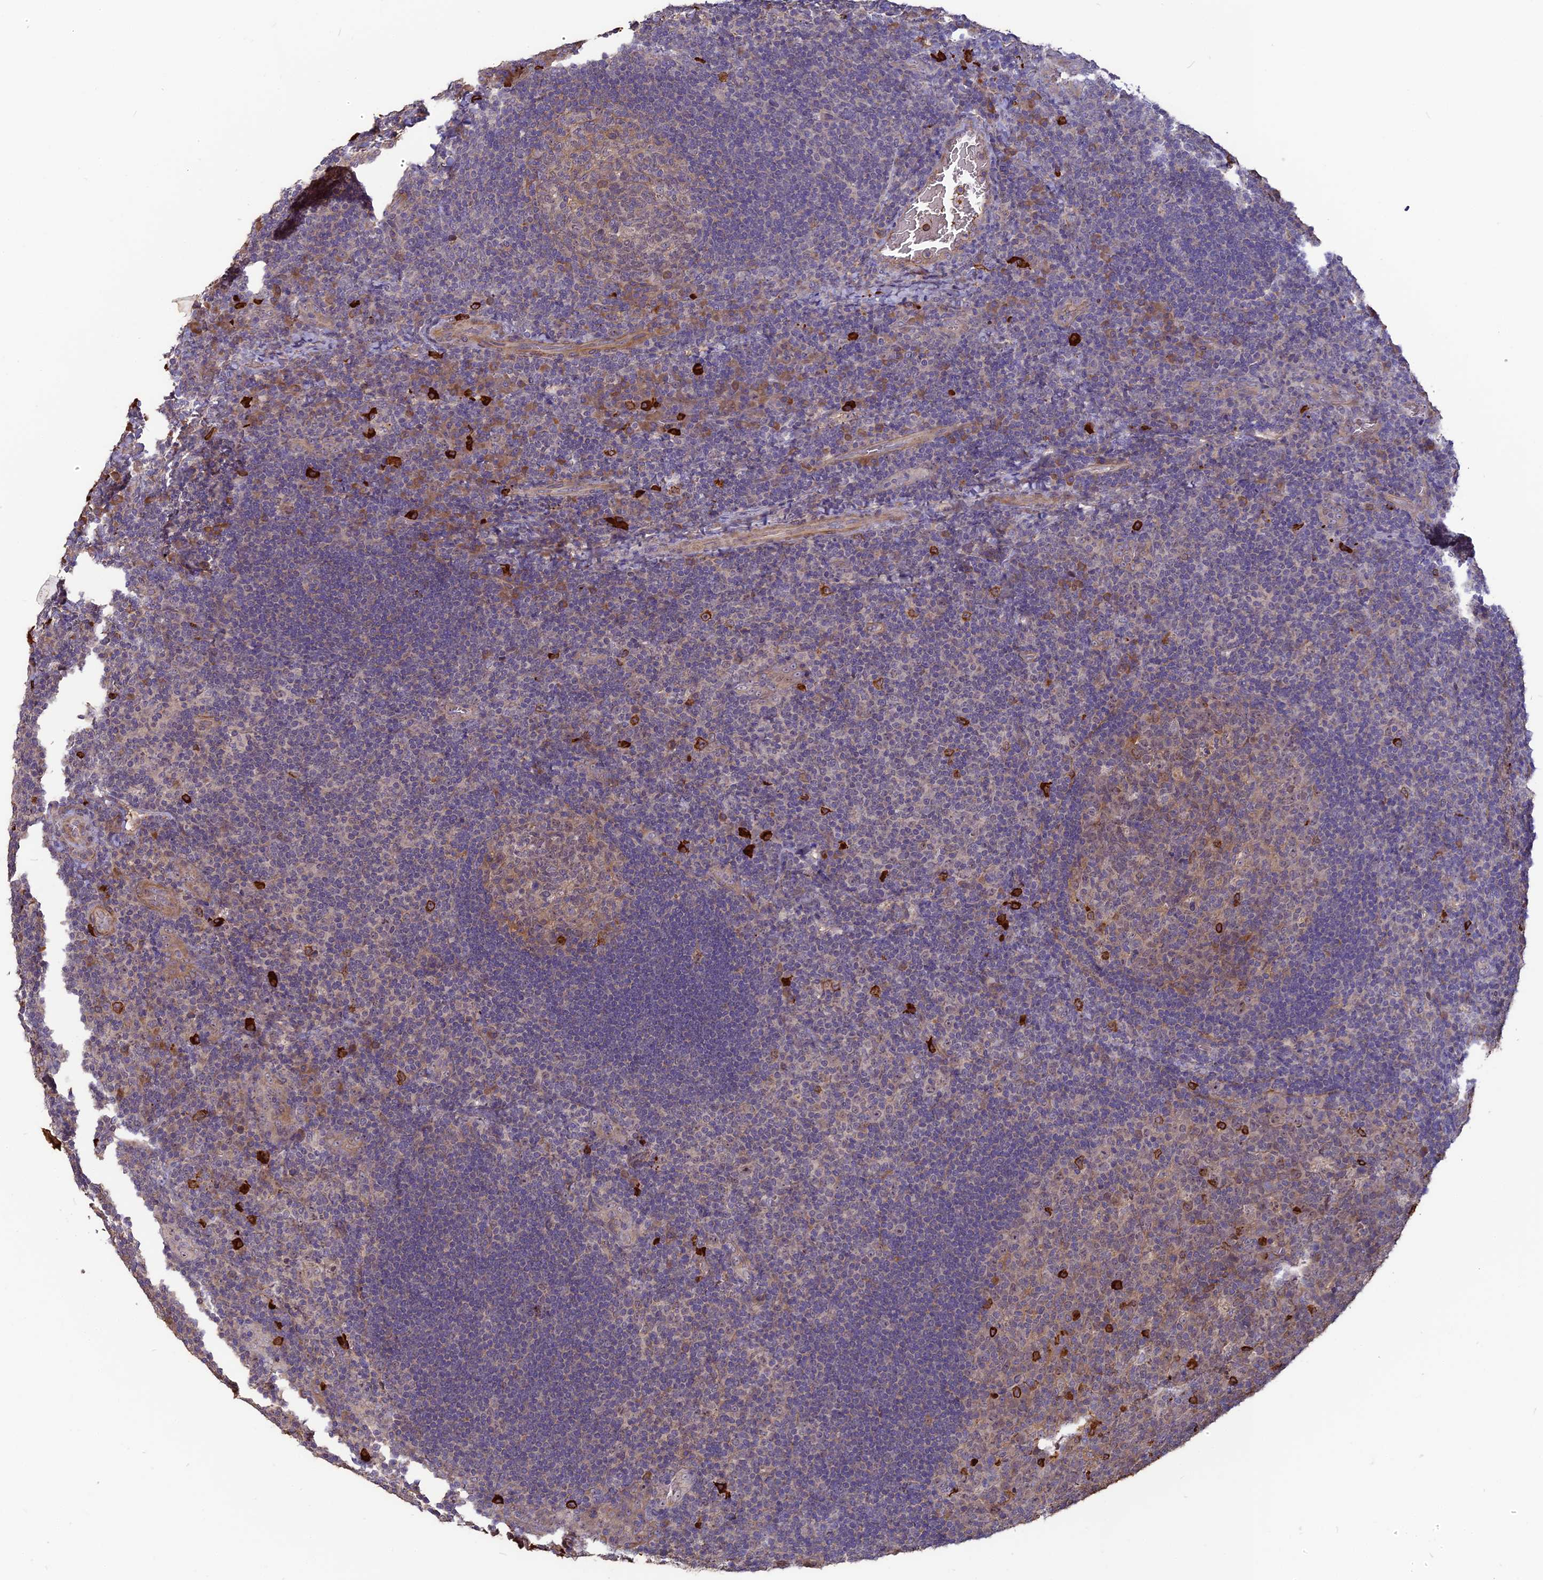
{"staining": {"intensity": "strong", "quantity": "<25%", "location": "cytoplasmic/membranous"}, "tissue": "tonsil", "cell_type": "Germinal center cells", "image_type": "normal", "snomed": [{"axis": "morphology", "description": "Normal tissue, NOS"}, {"axis": "topography", "description": "Tonsil"}], "caption": "Human tonsil stained for a protein (brown) exhibits strong cytoplasmic/membranous positive staining in about <25% of germinal center cells.", "gene": "ERMAP", "patient": {"sex": "male", "age": 17}}